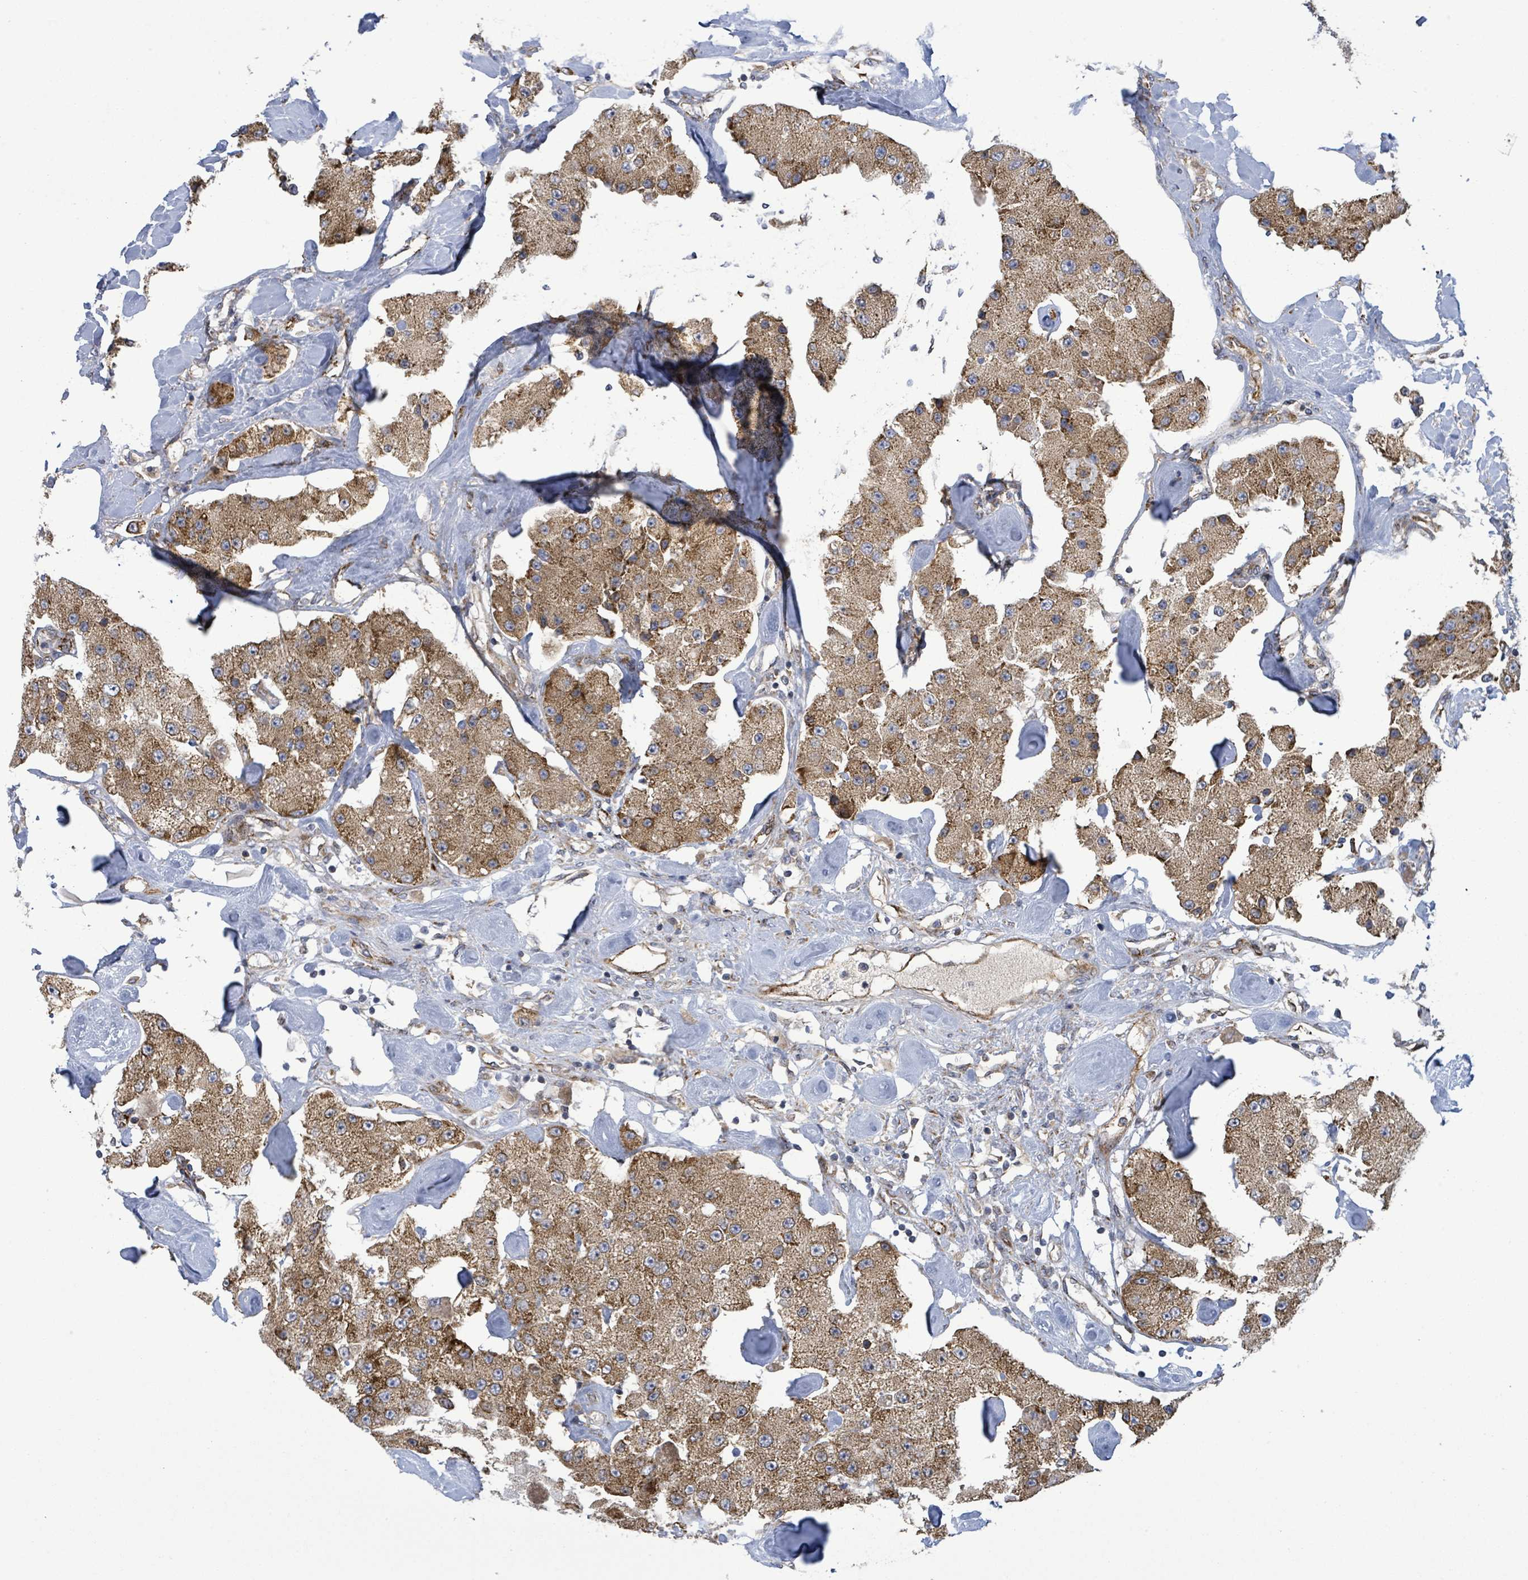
{"staining": {"intensity": "moderate", "quantity": ">75%", "location": "cytoplasmic/membranous"}, "tissue": "carcinoid", "cell_type": "Tumor cells", "image_type": "cancer", "snomed": [{"axis": "morphology", "description": "Carcinoid, malignant, NOS"}, {"axis": "topography", "description": "Pancreas"}], "caption": "A photomicrograph showing moderate cytoplasmic/membranous positivity in approximately >75% of tumor cells in malignant carcinoid, as visualized by brown immunohistochemical staining.", "gene": "NOMO1", "patient": {"sex": "male", "age": 41}}